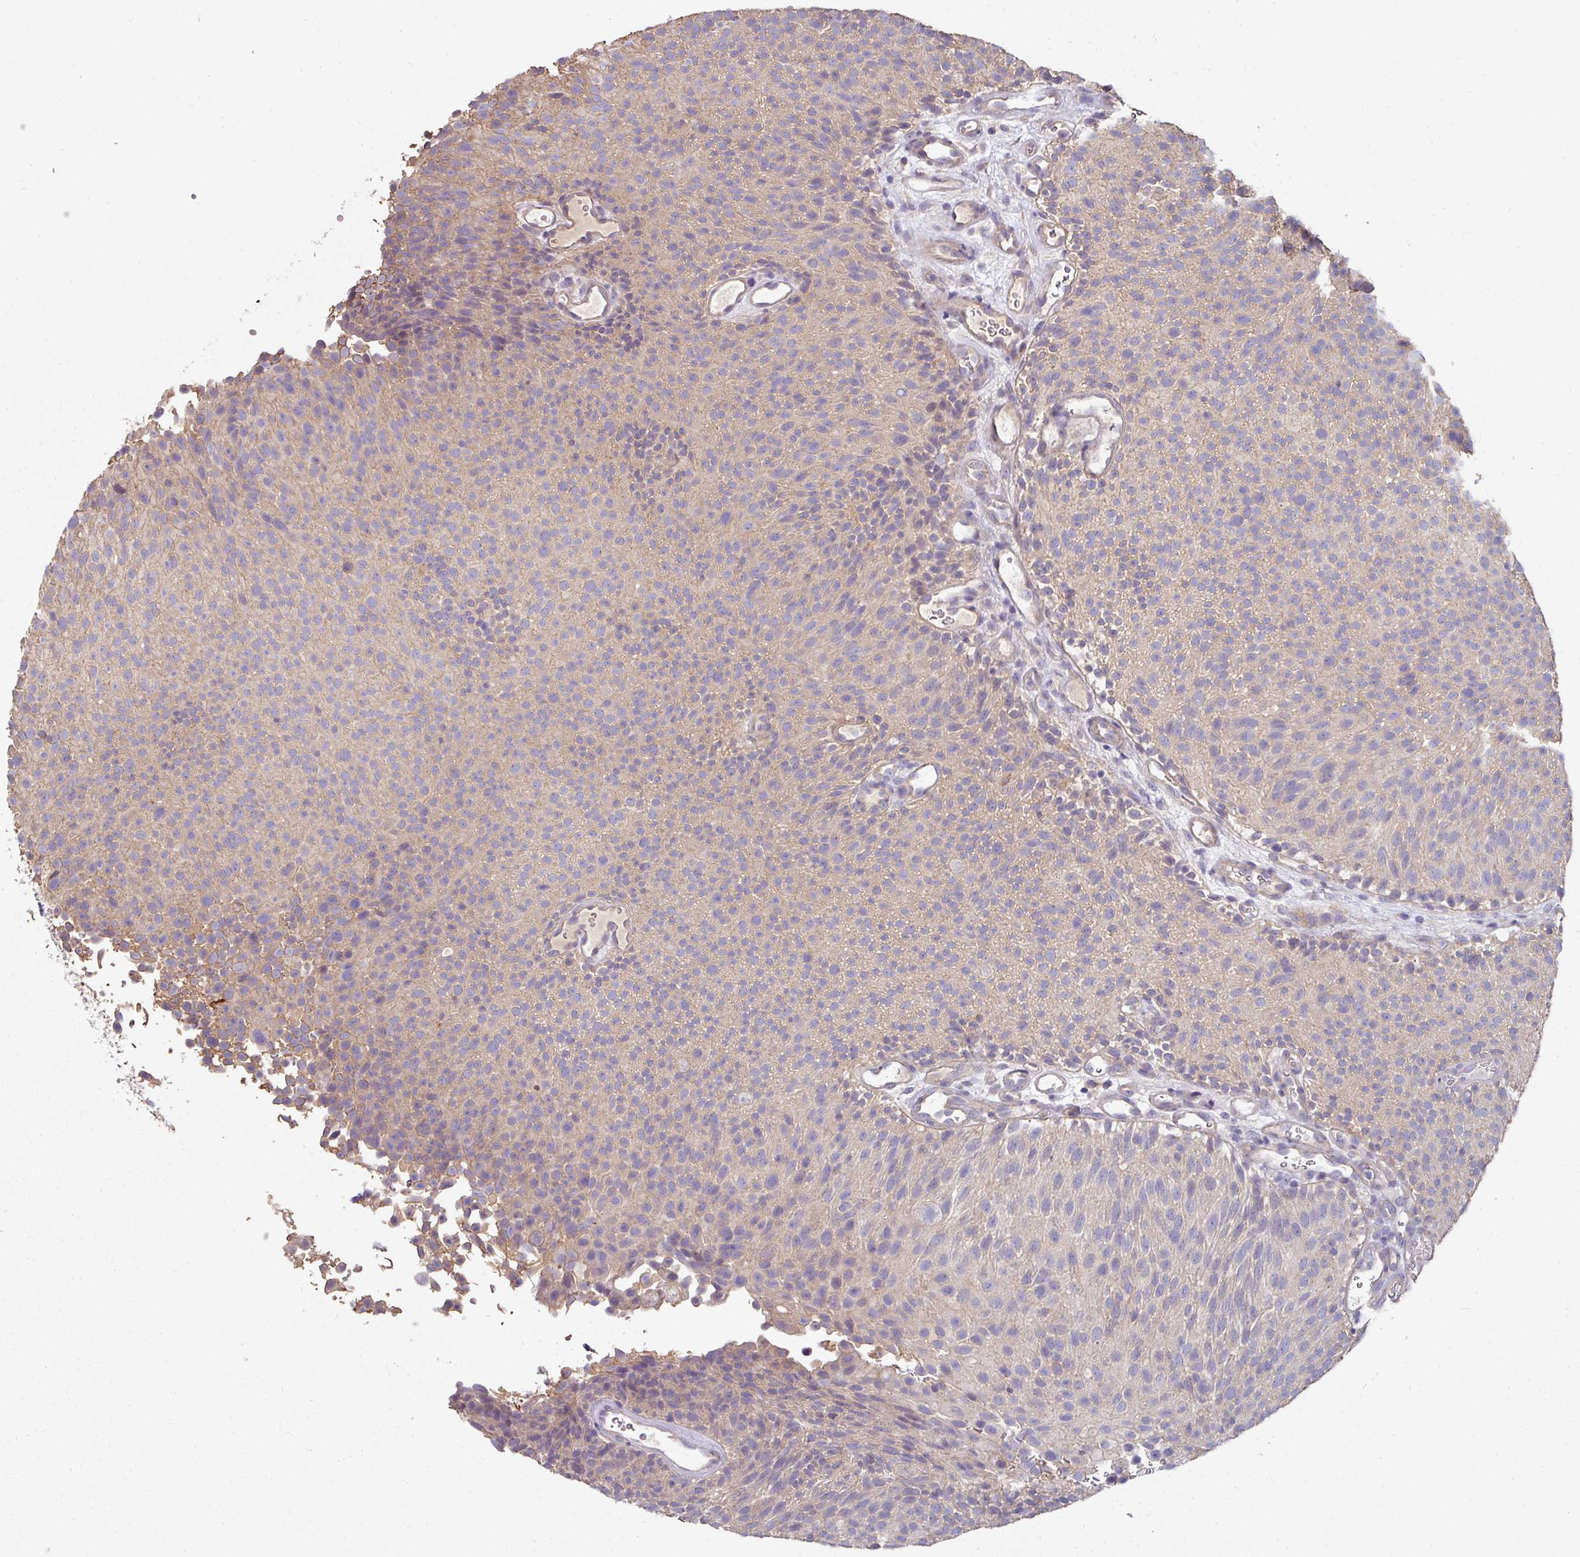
{"staining": {"intensity": "negative", "quantity": "none", "location": "none"}, "tissue": "urothelial cancer", "cell_type": "Tumor cells", "image_type": "cancer", "snomed": [{"axis": "morphology", "description": "Urothelial carcinoma, Low grade"}, {"axis": "topography", "description": "Urinary bladder"}], "caption": "Low-grade urothelial carcinoma was stained to show a protein in brown. There is no significant expression in tumor cells.", "gene": "C4orf48", "patient": {"sex": "male", "age": 78}}